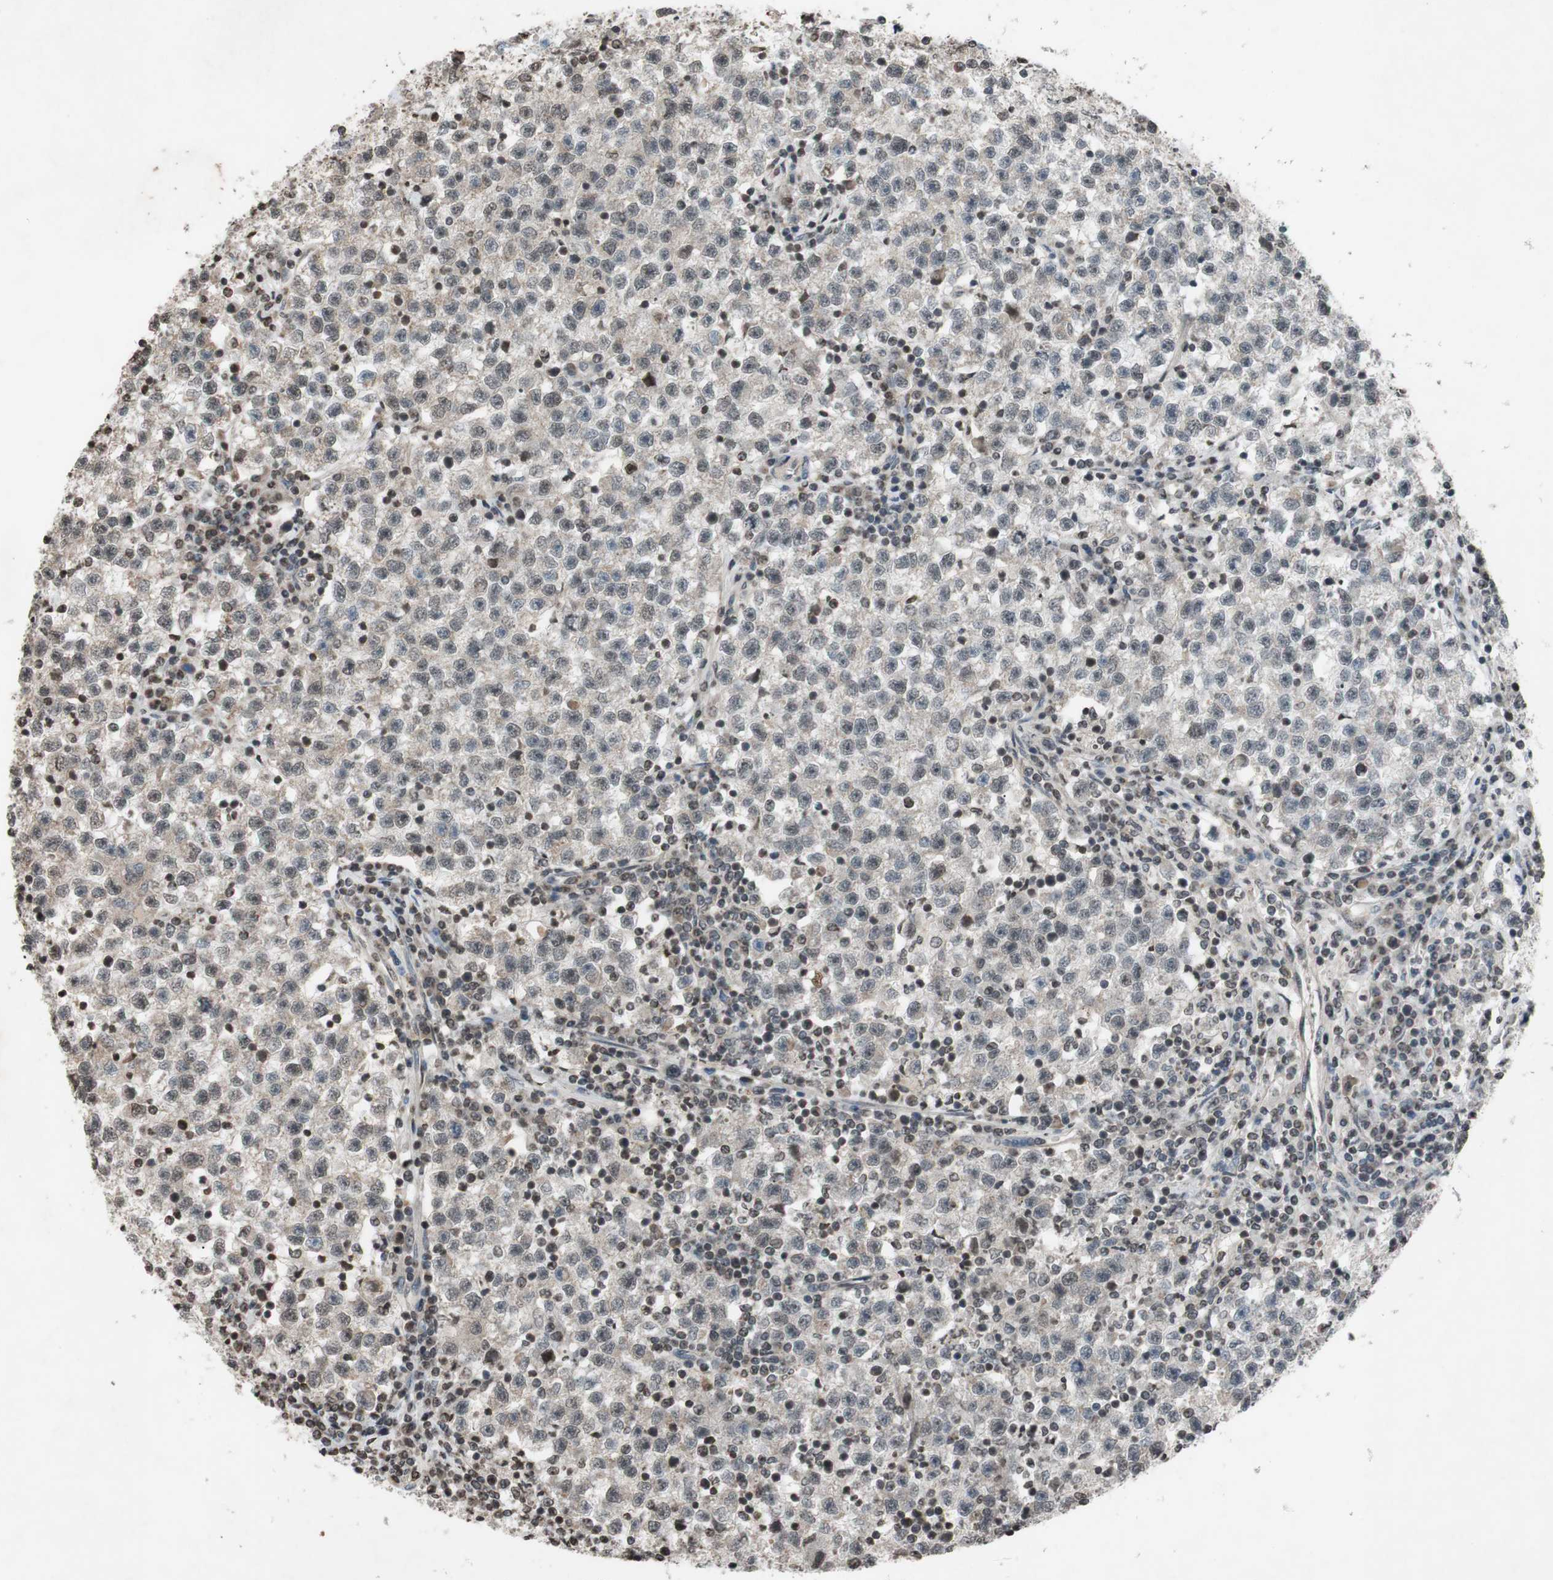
{"staining": {"intensity": "weak", "quantity": "<25%", "location": "nuclear"}, "tissue": "testis cancer", "cell_type": "Tumor cells", "image_type": "cancer", "snomed": [{"axis": "morphology", "description": "Seminoma, NOS"}, {"axis": "topography", "description": "Testis"}], "caption": "Seminoma (testis) stained for a protein using IHC demonstrates no expression tumor cells.", "gene": "MCM6", "patient": {"sex": "male", "age": 22}}